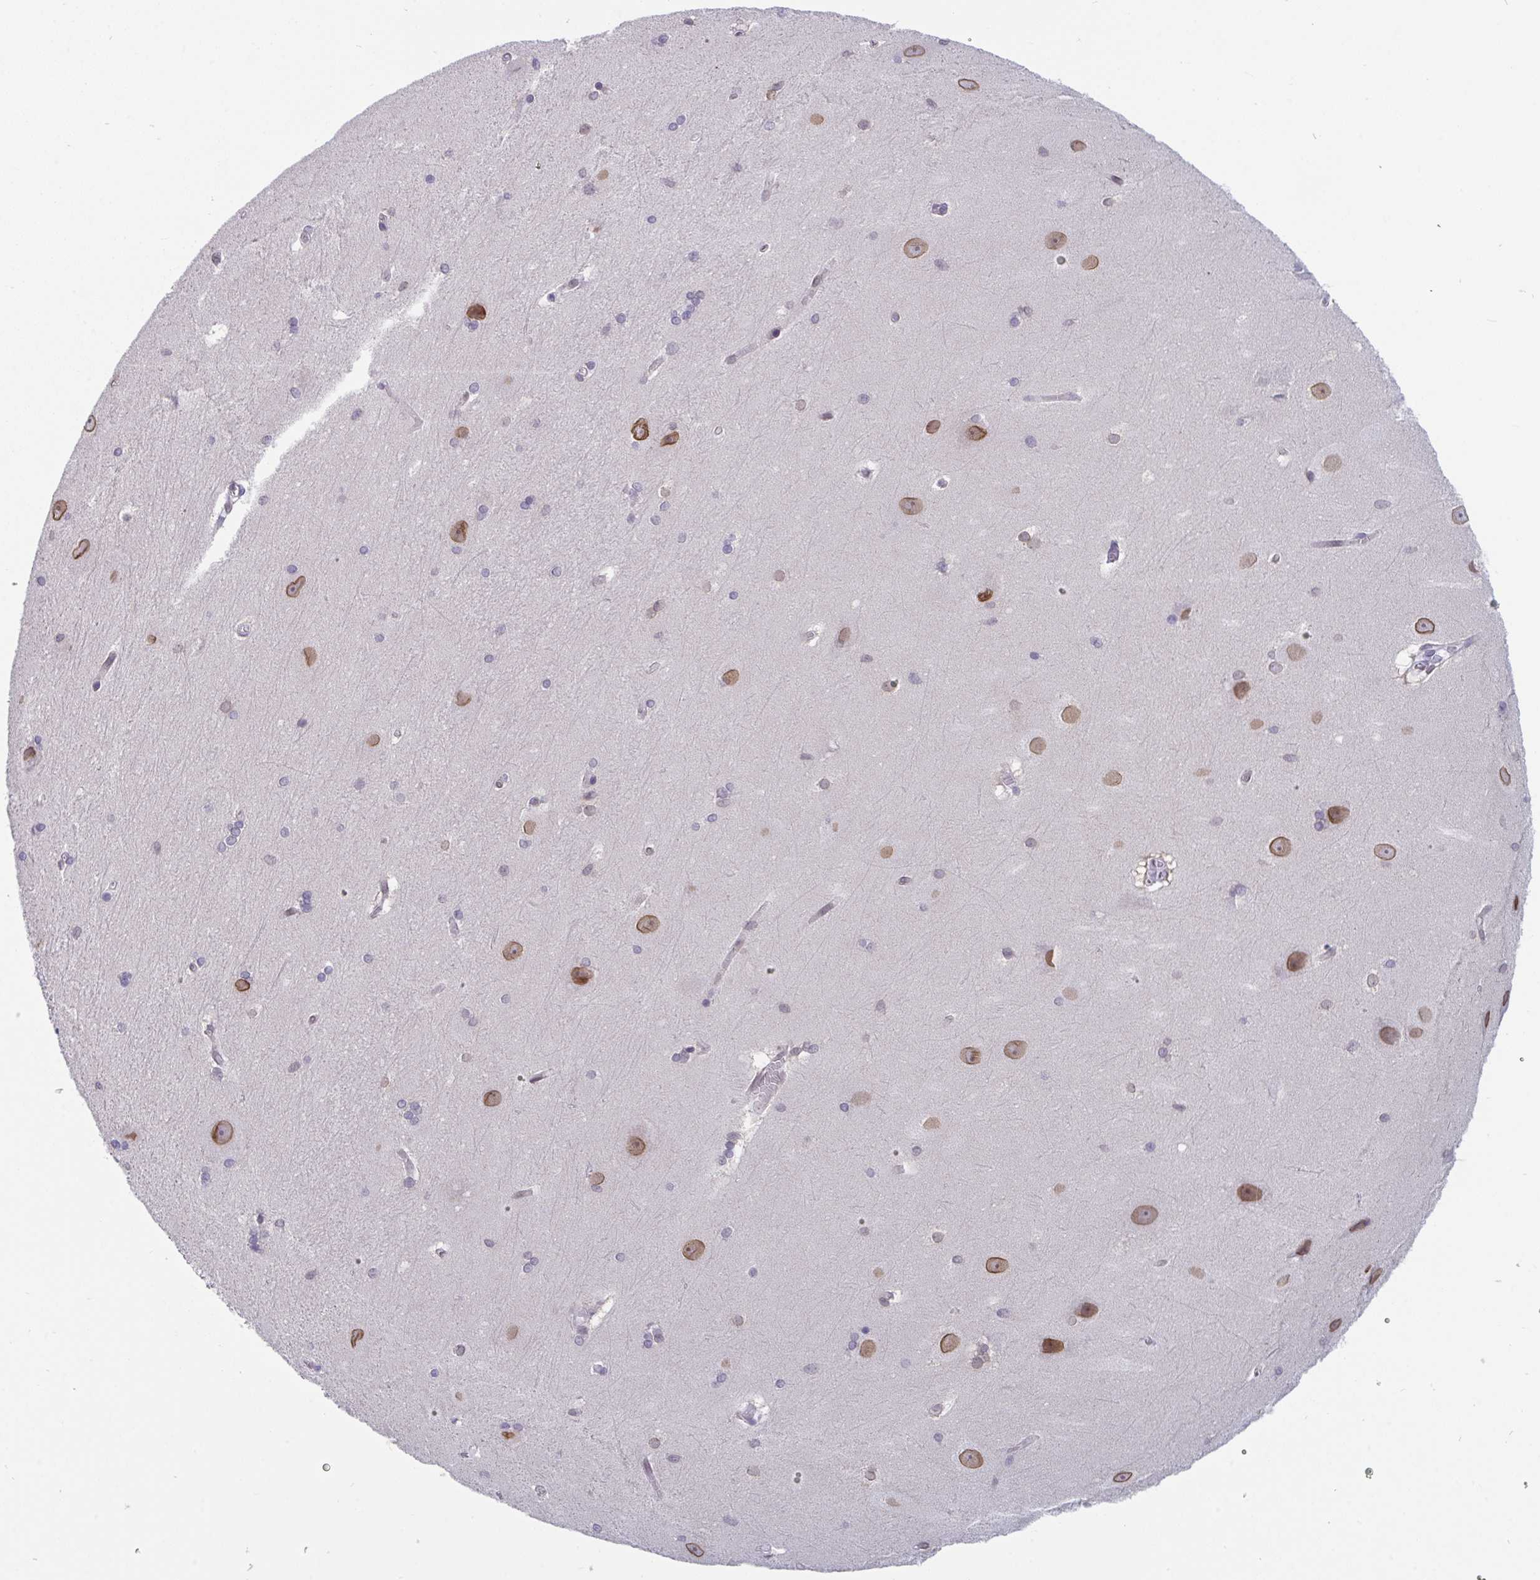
{"staining": {"intensity": "negative", "quantity": "none", "location": "none"}, "tissue": "hippocampus", "cell_type": "Glial cells", "image_type": "normal", "snomed": [{"axis": "morphology", "description": "Normal tissue, NOS"}, {"axis": "topography", "description": "Cerebral cortex"}, {"axis": "topography", "description": "Hippocampus"}], "caption": "This is a histopathology image of immunohistochemistry (IHC) staining of unremarkable hippocampus, which shows no expression in glial cells.", "gene": "BMAL2", "patient": {"sex": "female", "age": 19}}